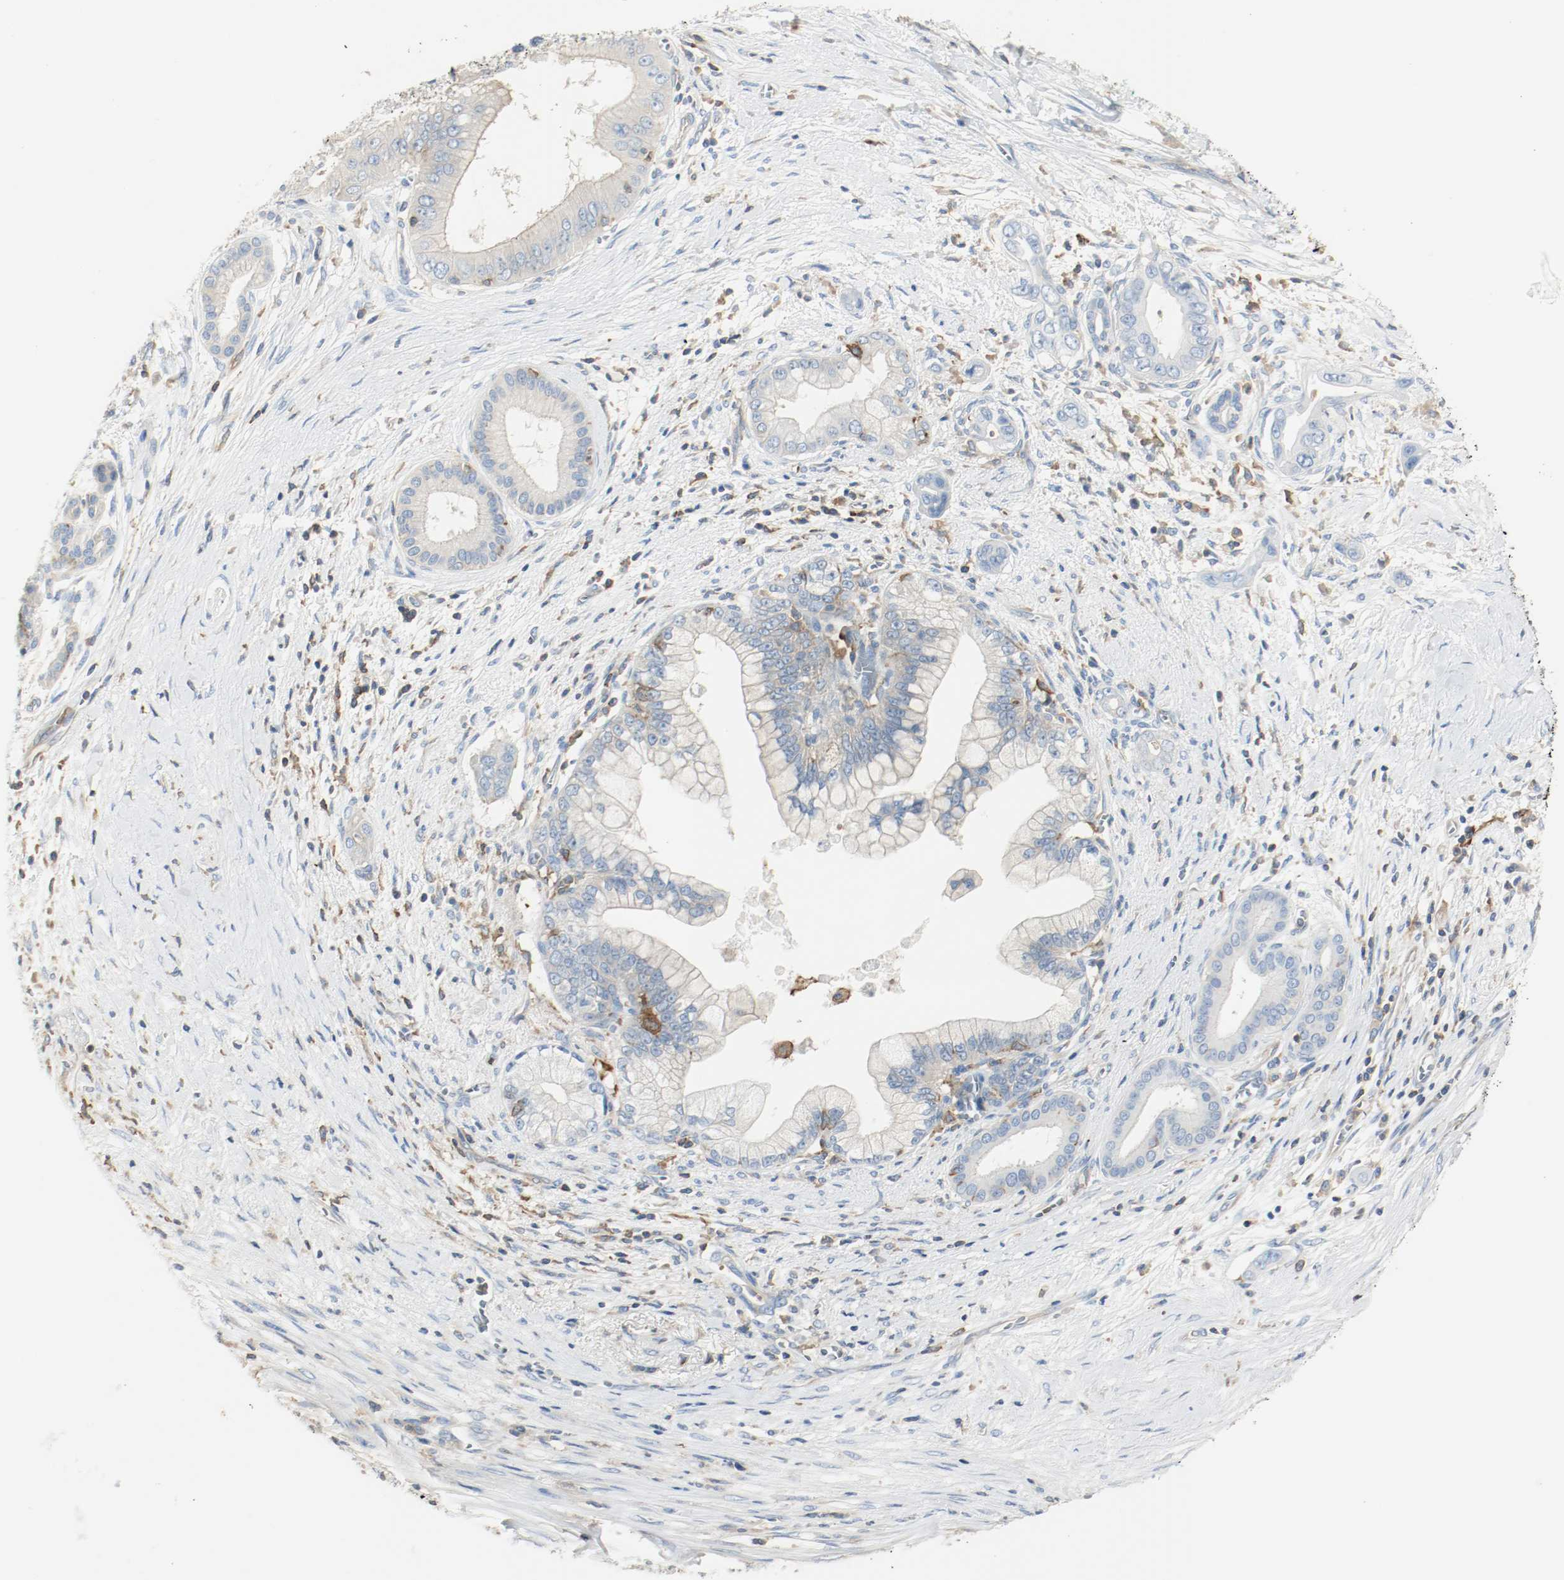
{"staining": {"intensity": "weak", "quantity": "25%-75%", "location": "cytoplasmic/membranous"}, "tissue": "pancreatic cancer", "cell_type": "Tumor cells", "image_type": "cancer", "snomed": [{"axis": "morphology", "description": "Adenocarcinoma, NOS"}, {"axis": "topography", "description": "Pancreas"}], "caption": "The micrograph exhibits a brown stain indicating the presence of a protein in the cytoplasmic/membranous of tumor cells in adenocarcinoma (pancreatic). The staining was performed using DAB (3,3'-diaminobenzidine) to visualize the protein expression in brown, while the nuclei were stained in blue with hematoxylin (Magnification: 20x).", "gene": "ARPC1B", "patient": {"sex": "male", "age": 59}}